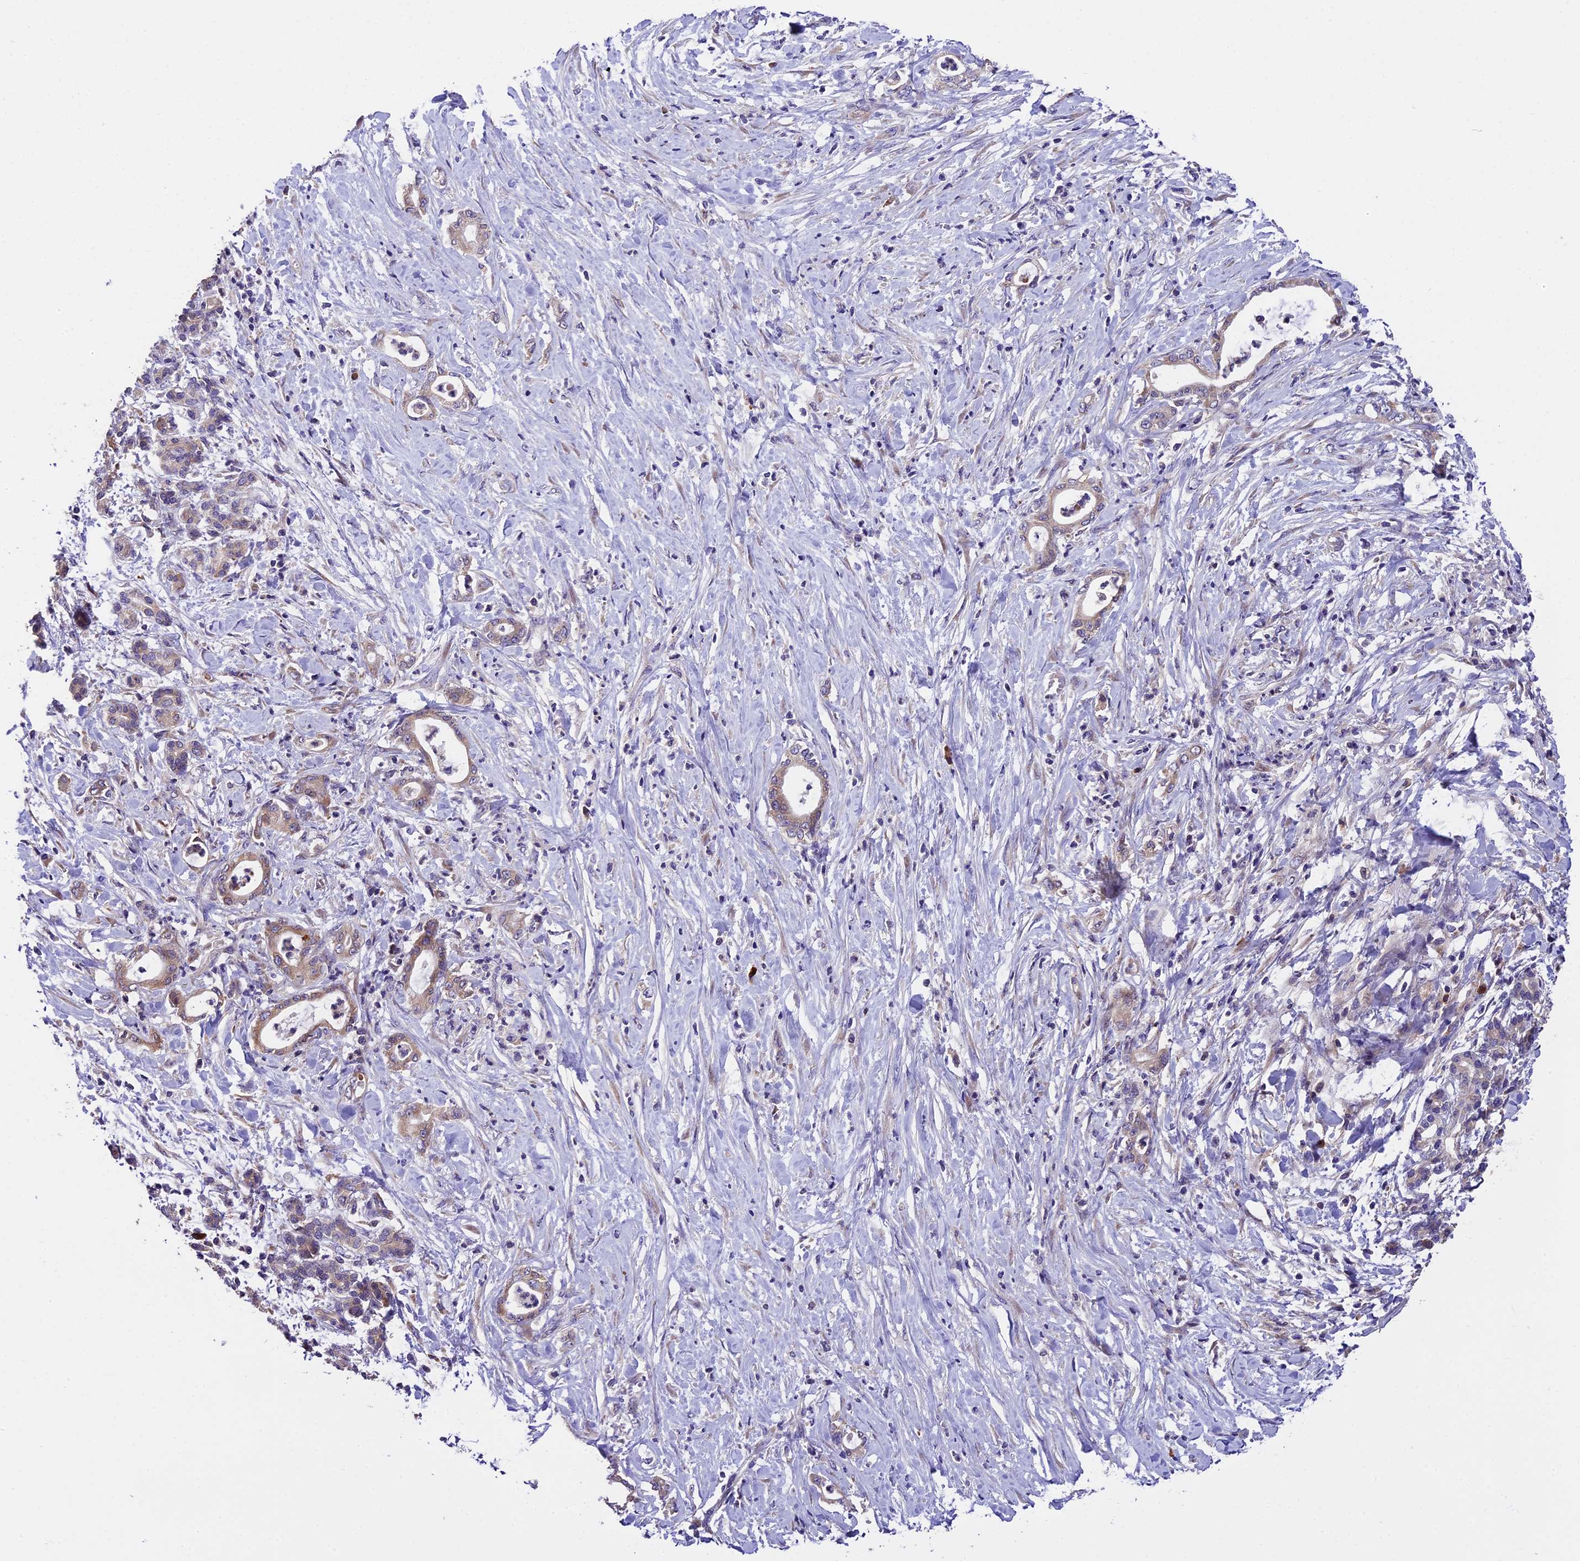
{"staining": {"intensity": "weak", "quantity": "25%-75%", "location": "cytoplasmic/membranous"}, "tissue": "pancreatic cancer", "cell_type": "Tumor cells", "image_type": "cancer", "snomed": [{"axis": "morphology", "description": "Normal tissue, NOS"}, {"axis": "morphology", "description": "Adenocarcinoma, NOS"}, {"axis": "topography", "description": "Pancreas"}], "caption": "Immunohistochemistry (DAB) staining of adenocarcinoma (pancreatic) demonstrates weak cytoplasmic/membranous protein positivity in about 25%-75% of tumor cells. Nuclei are stained in blue.", "gene": "ABCC10", "patient": {"sex": "female", "age": 55}}